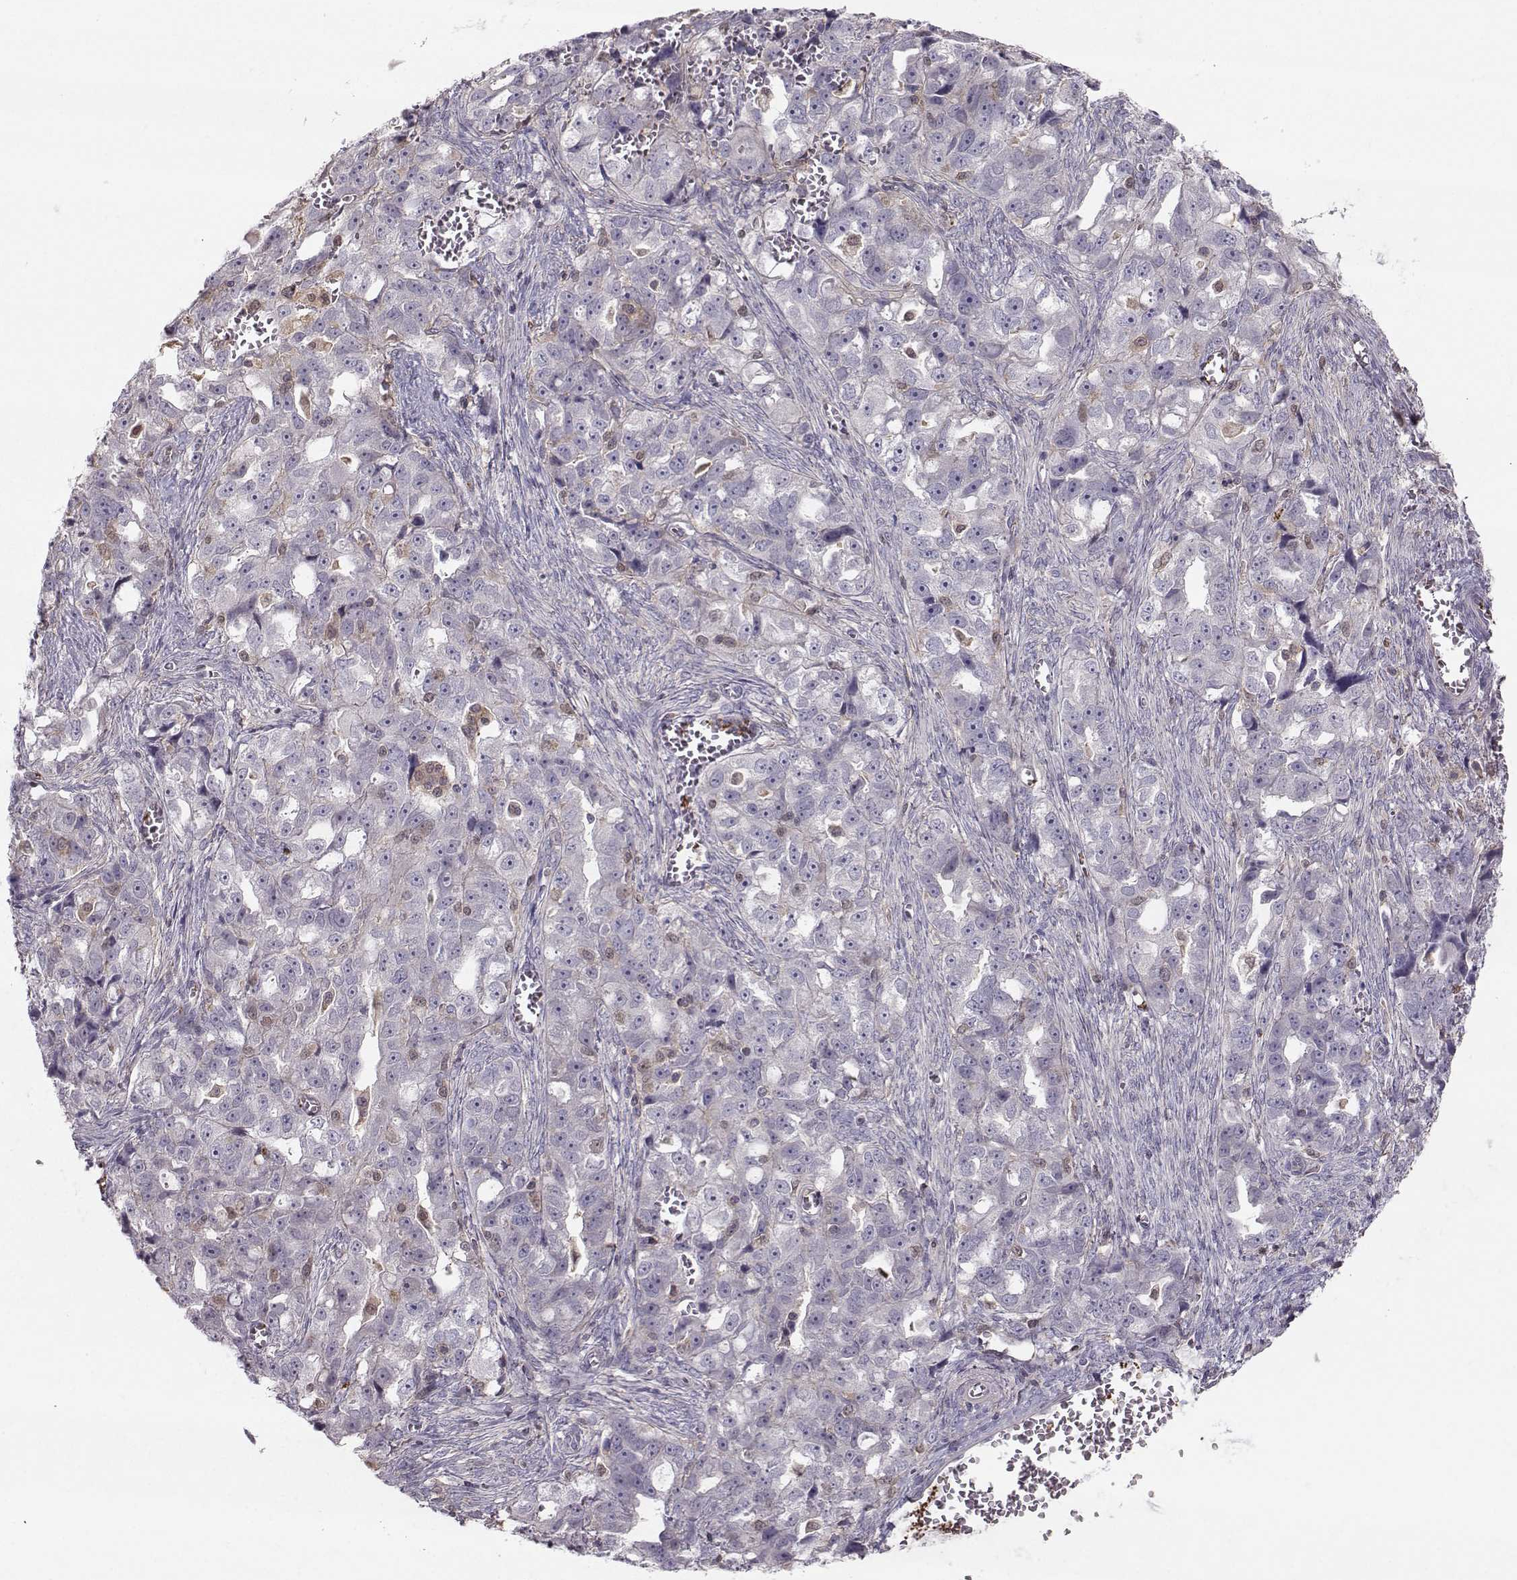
{"staining": {"intensity": "negative", "quantity": "none", "location": "none"}, "tissue": "ovarian cancer", "cell_type": "Tumor cells", "image_type": "cancer", "snomed": [{"axis": "morphology", "description": "Cystadenocarcinoma, serous, NOS"}, {"axis": "topography", "description": "Ovary"}], "caption": "This is an IHC micrograph of ovarian serous cystadenocarcinoma. There is no expression in tumor cells.", "gene": "ASB16", "patient": {"sex": "female", "age": 51}}